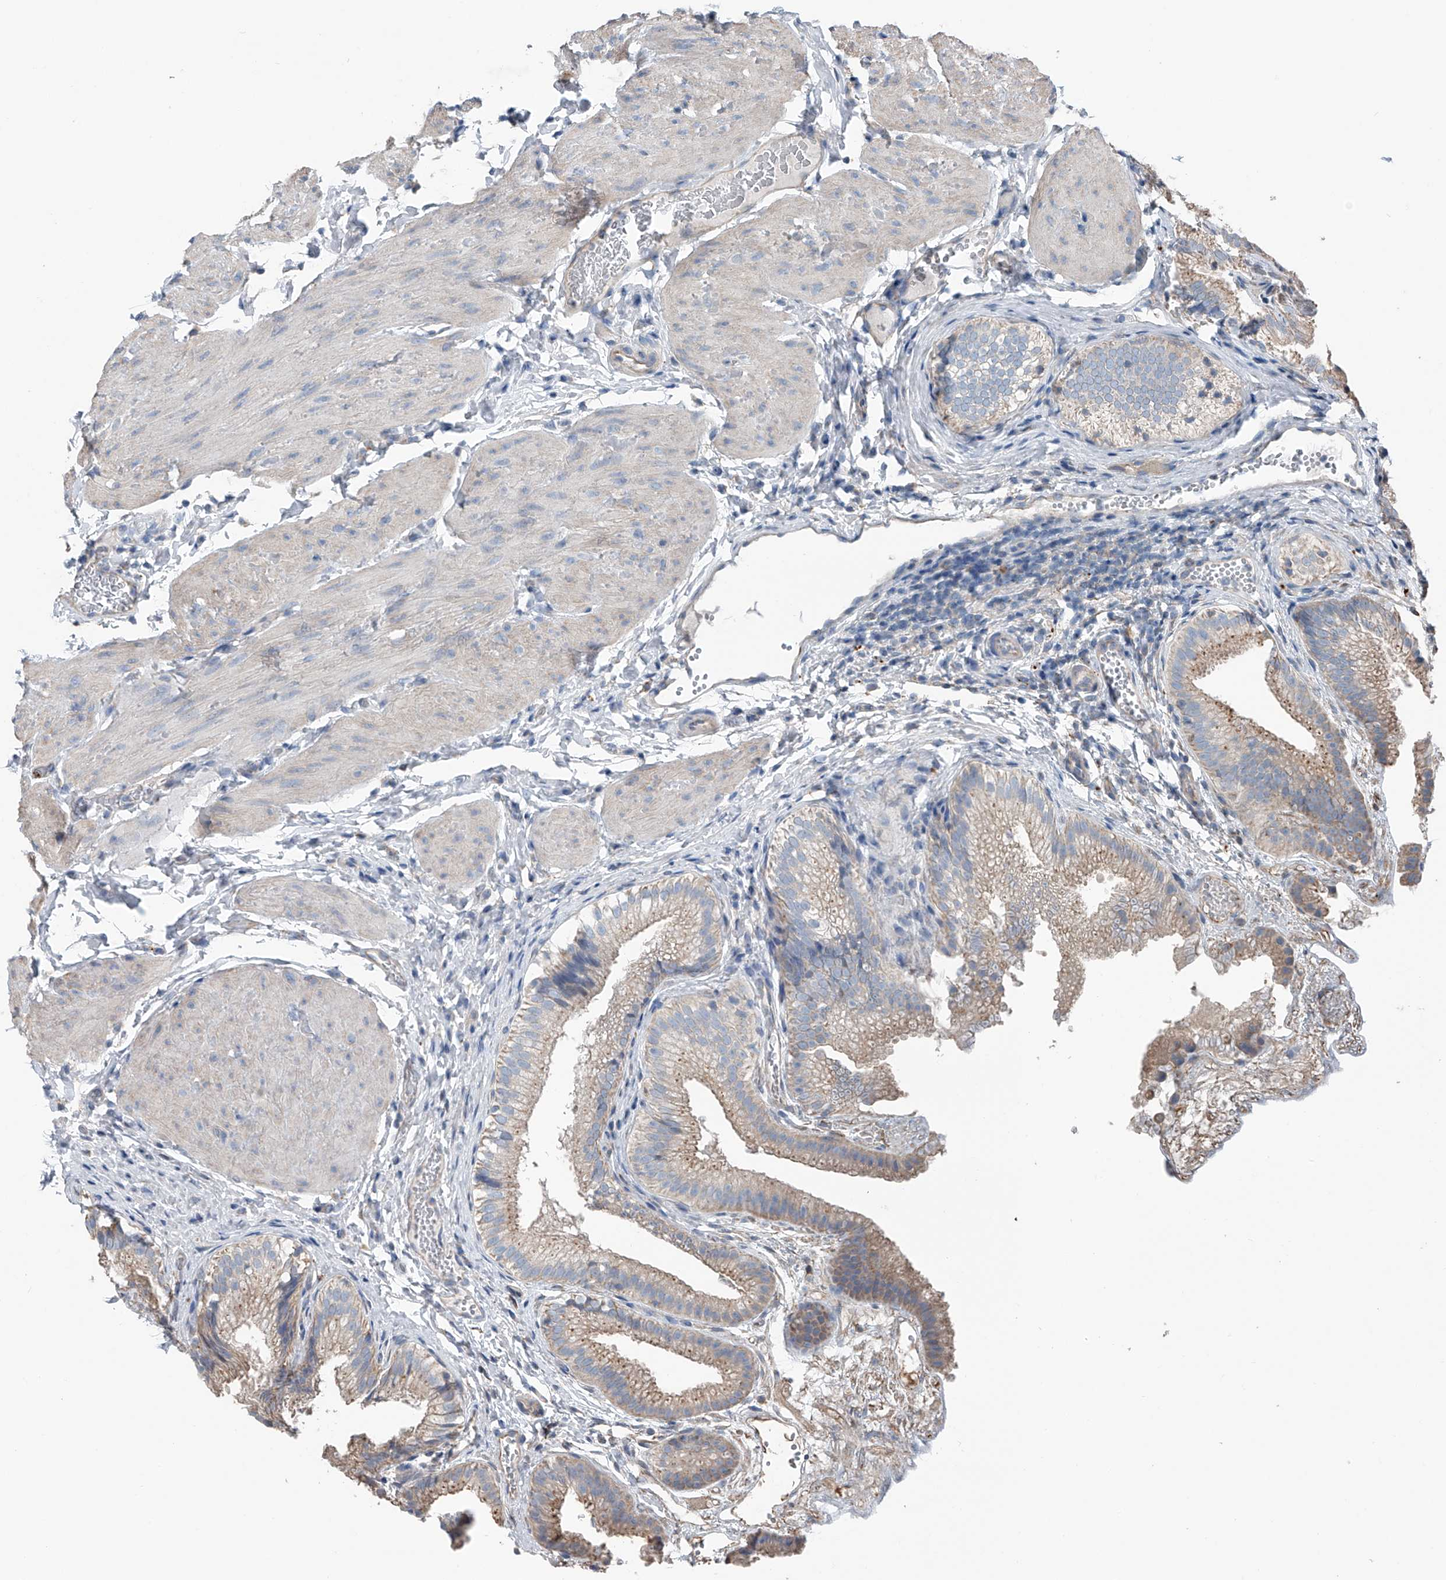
{"staining": {"intensity": "weak", "quantity": ">75%", "location": "cytoplasmic/membranous"}, "tissue": "gallbladder", "cell_type": "Glandular cells", "image_type": "normal", "snomed": [{"axis": "morphology", "description": "Normal tissue, NOS"}, {"axis": "topography", "description": "Gallbladder"}], "caption": "IHC of normal gallbladder reveals low levels of weak cytoplasmic/membranous positivity in approximately >75% of glandular cells.", "gene": "ZNF772", "patient": {"sex": "female", "age": 30}}